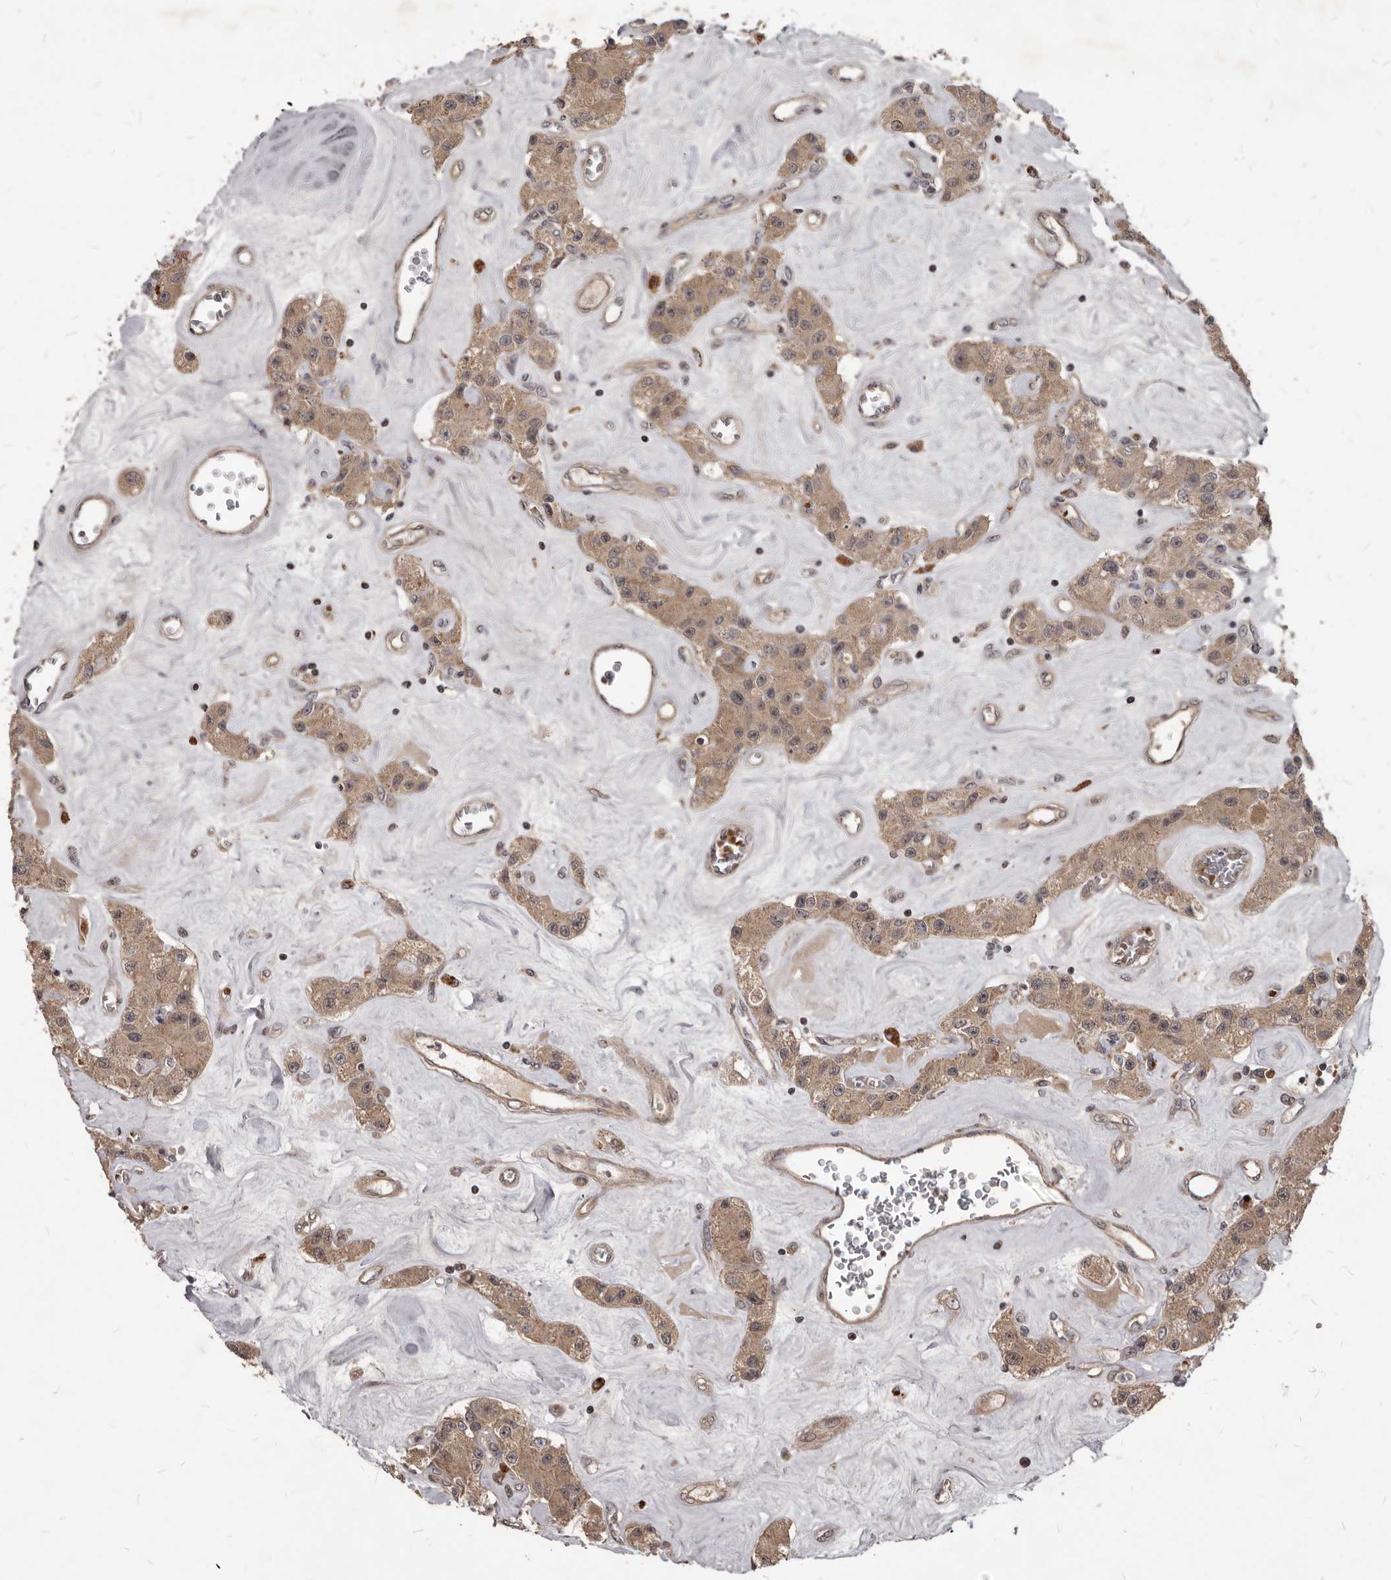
{"staining": {"intensity": "weak", "quantity": ">75%", "location": "cytoplasmic/membranous"}, "tissue": "carcinoid", "cell_type": "Tumor cells", "image_type": "cancer", "snomed": [{"axis": "morphology", "description": "Carcinoid, malignant, NOS"}, {"axis": "topography", "description": "Pancreas"}], "caption": "Malignant carcinoid stained with a protein marker demonstrates weak staining in tumor cells.", "gene": "GABPB2", "patient": {"sex": "male", "age": 41}}